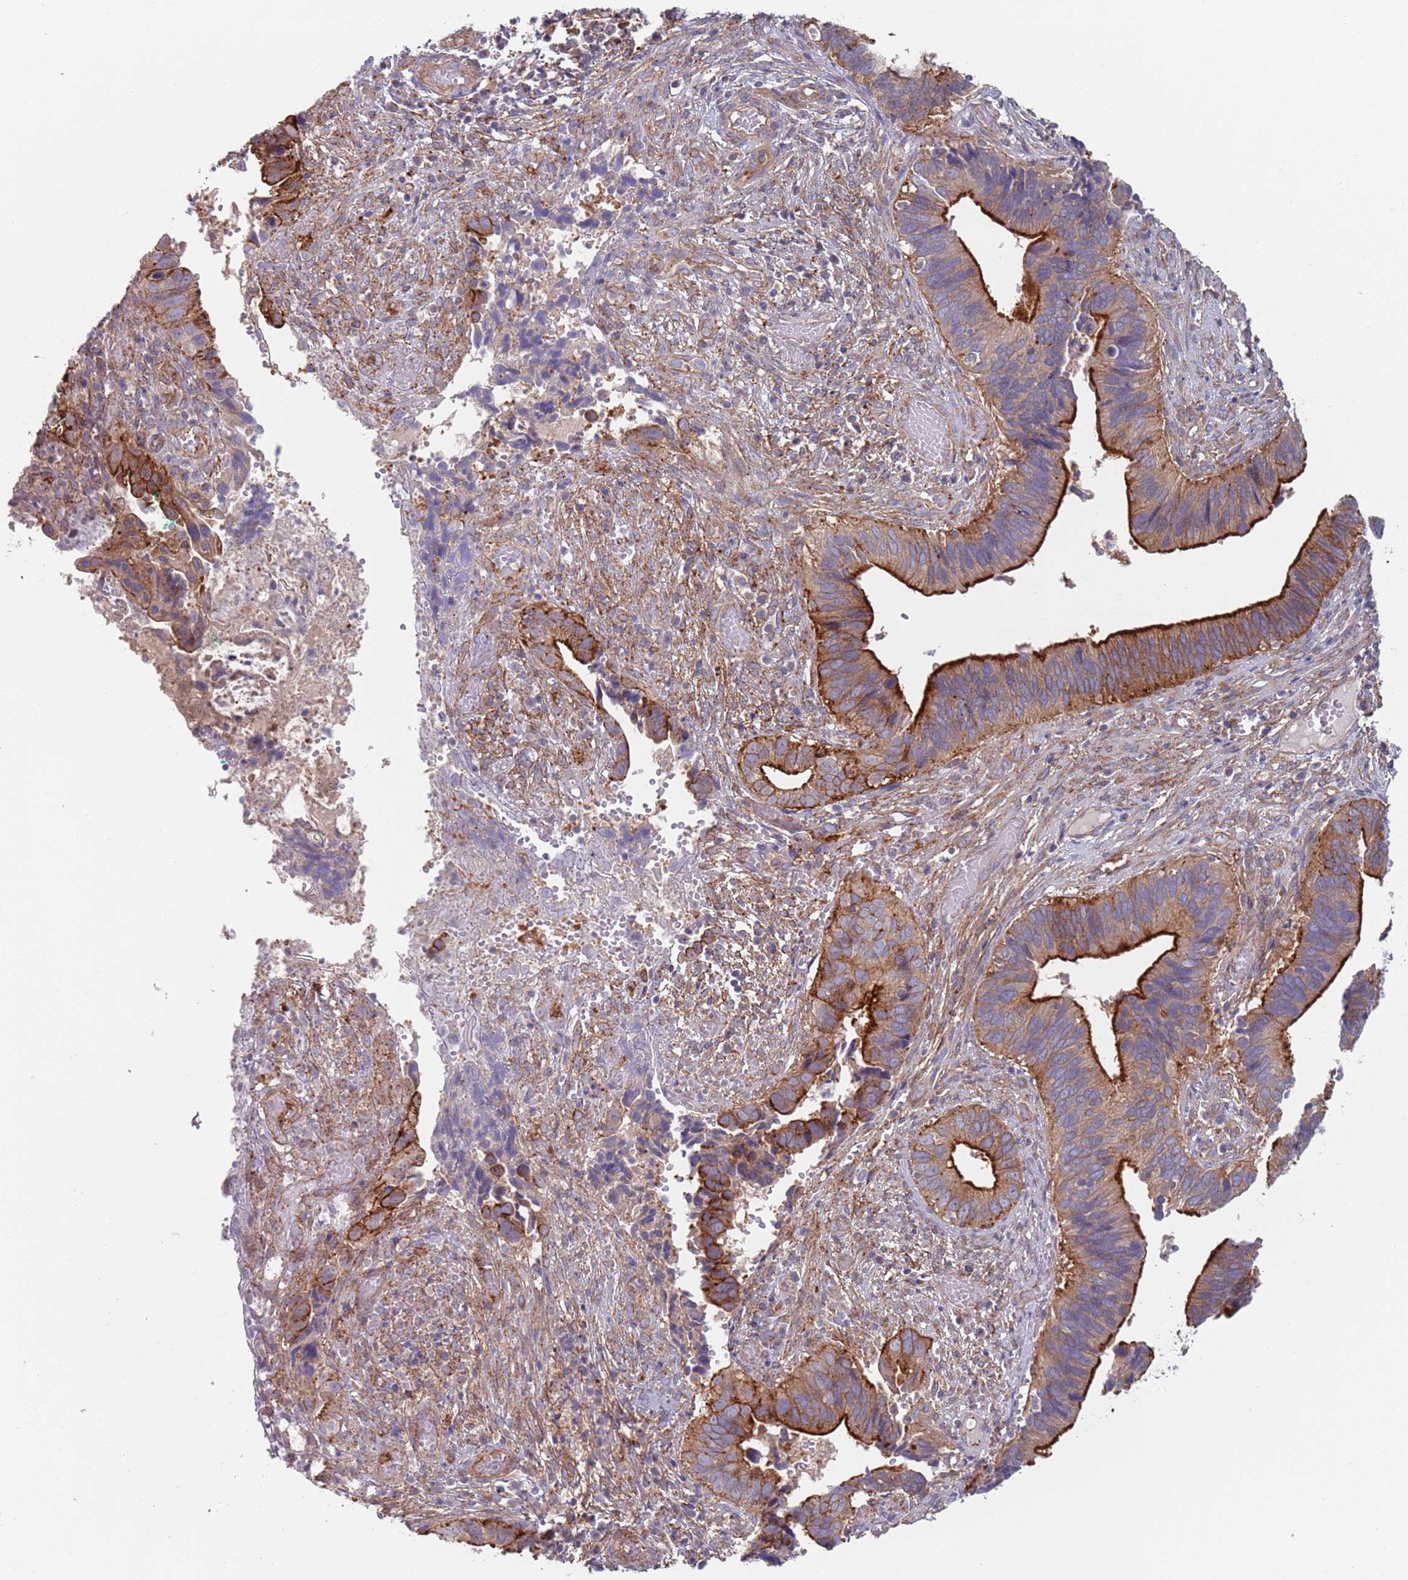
{"staining": {"intensity": "strong", "quantity": ">75%", "location": "cytoplasmic/membranous"}, "tissue": "cervical cancer", "cell_type": "Tumor cells", "image_type": "cancer", "snomed": [{"axis": "morphology", "description": "Adenocarcinoma, NOS"}, {"axis": "topography", "description": "Cervix"}], "caption": "Immunohistochemistry histopathology image of neoplastic tissue: adenocarcinoma (cervical) stained using immunohistochemistry (IHC) reveals high levels of strong protein expression localized specifically in the cytoplasmic/membranous of tumor cells, appearing as a cytoplasmic/membranous brown color.", "gene": "APPL2", "patient": {"sex": "female", "age": 42}}